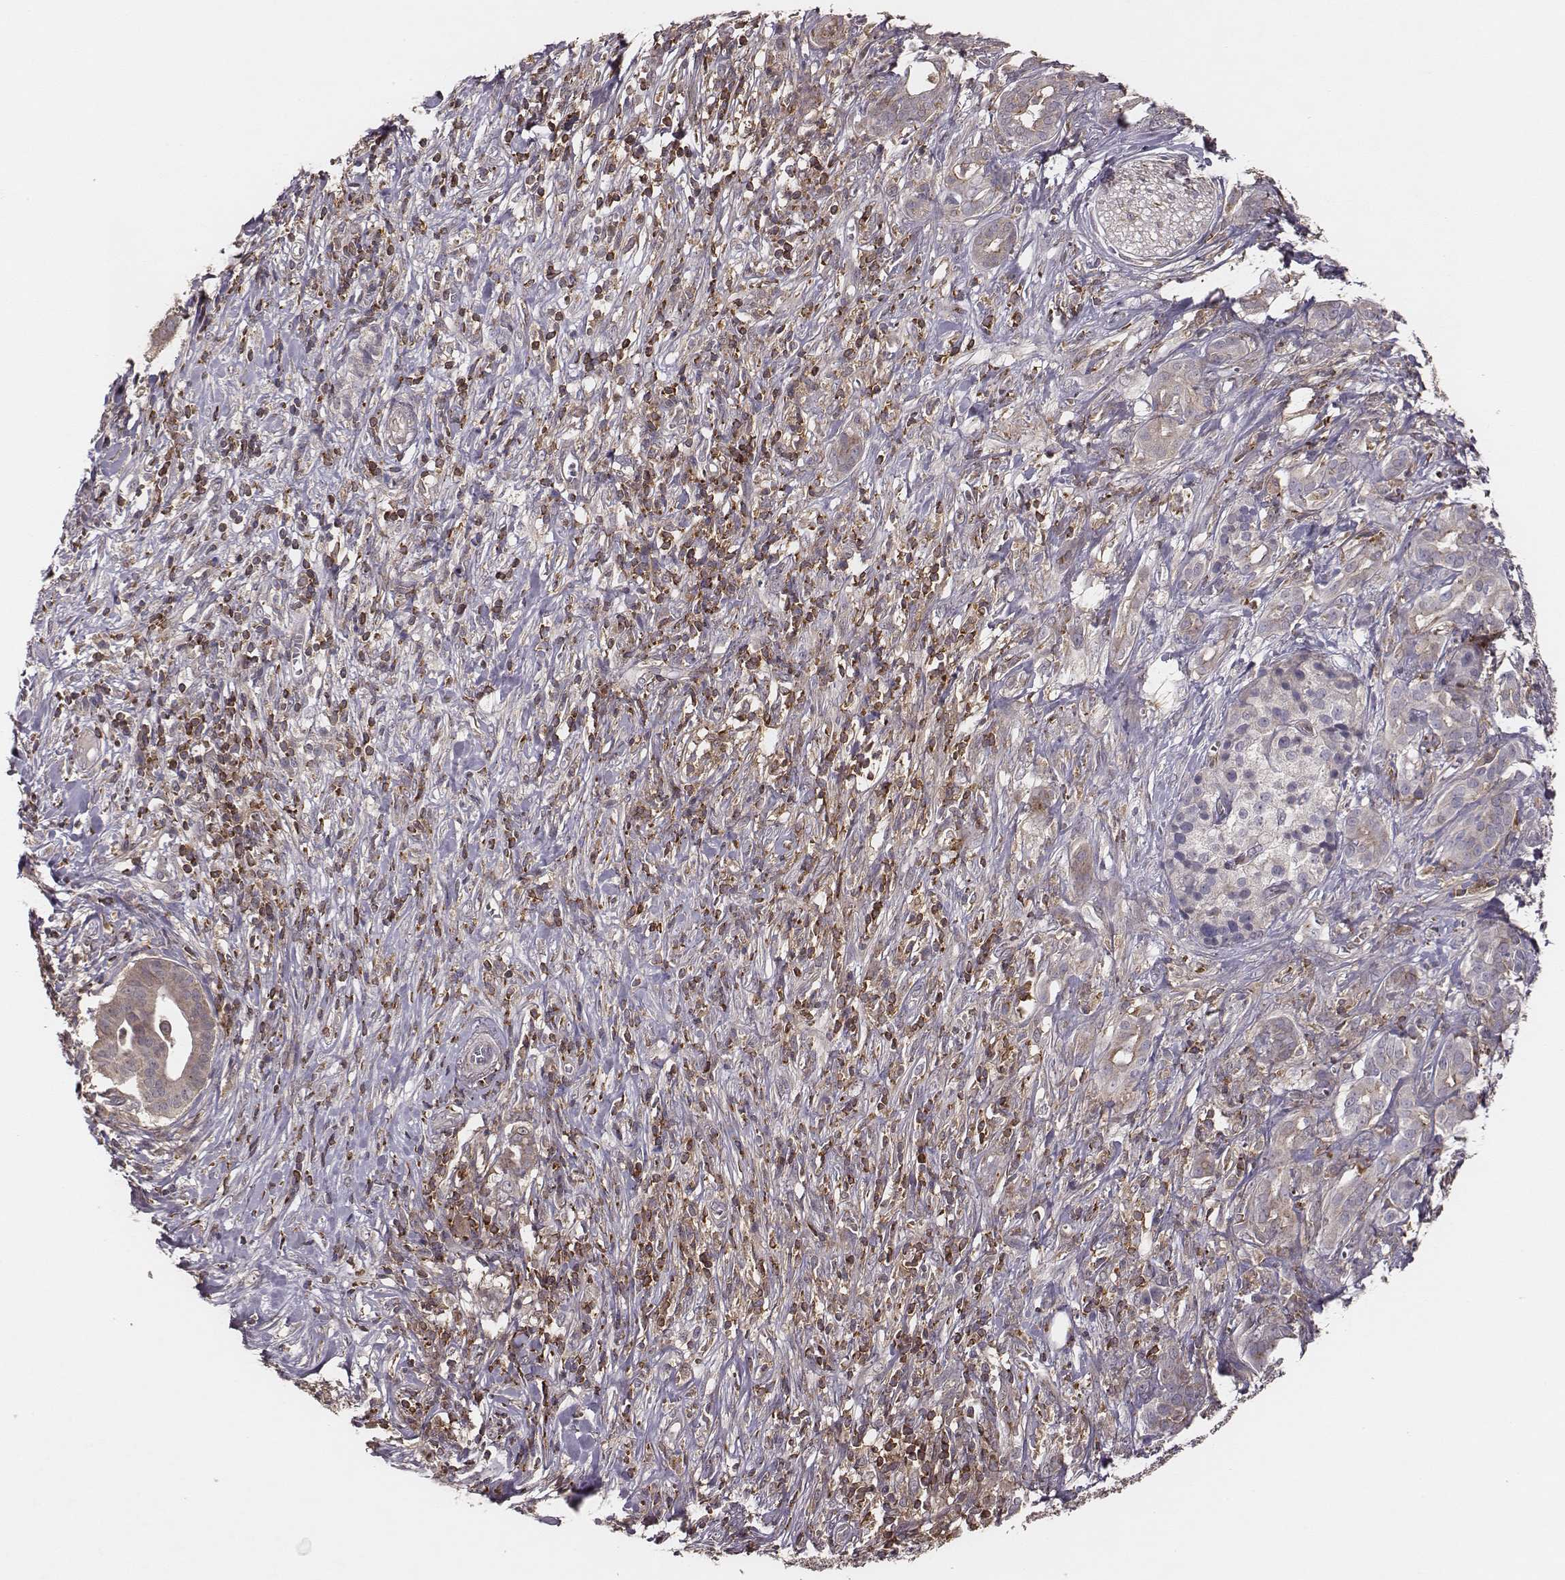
{"staining": {"intensity": "negative", "quantity": "none", "location": "none"}, "tissue": "pancreatic cancer", "cell_type": "Tumor cells", "image_type": "cancer", "snomed": [{"axis": "morphology", "description": "Adenocarcinoma, NOS"}, {"axis": "topography", "description": "Pancreas"}], "caption": "IHC image of neoplastic tissue: pancreatic cancer (adenocarcinoma) stained with DAB demonstrates no significant protein staining in tumor cells. (DAB IHC visualized using brightfield microscopy, high magnification).", "gene": "PILRA", "patient": {"sex": "male", "age": 61}}